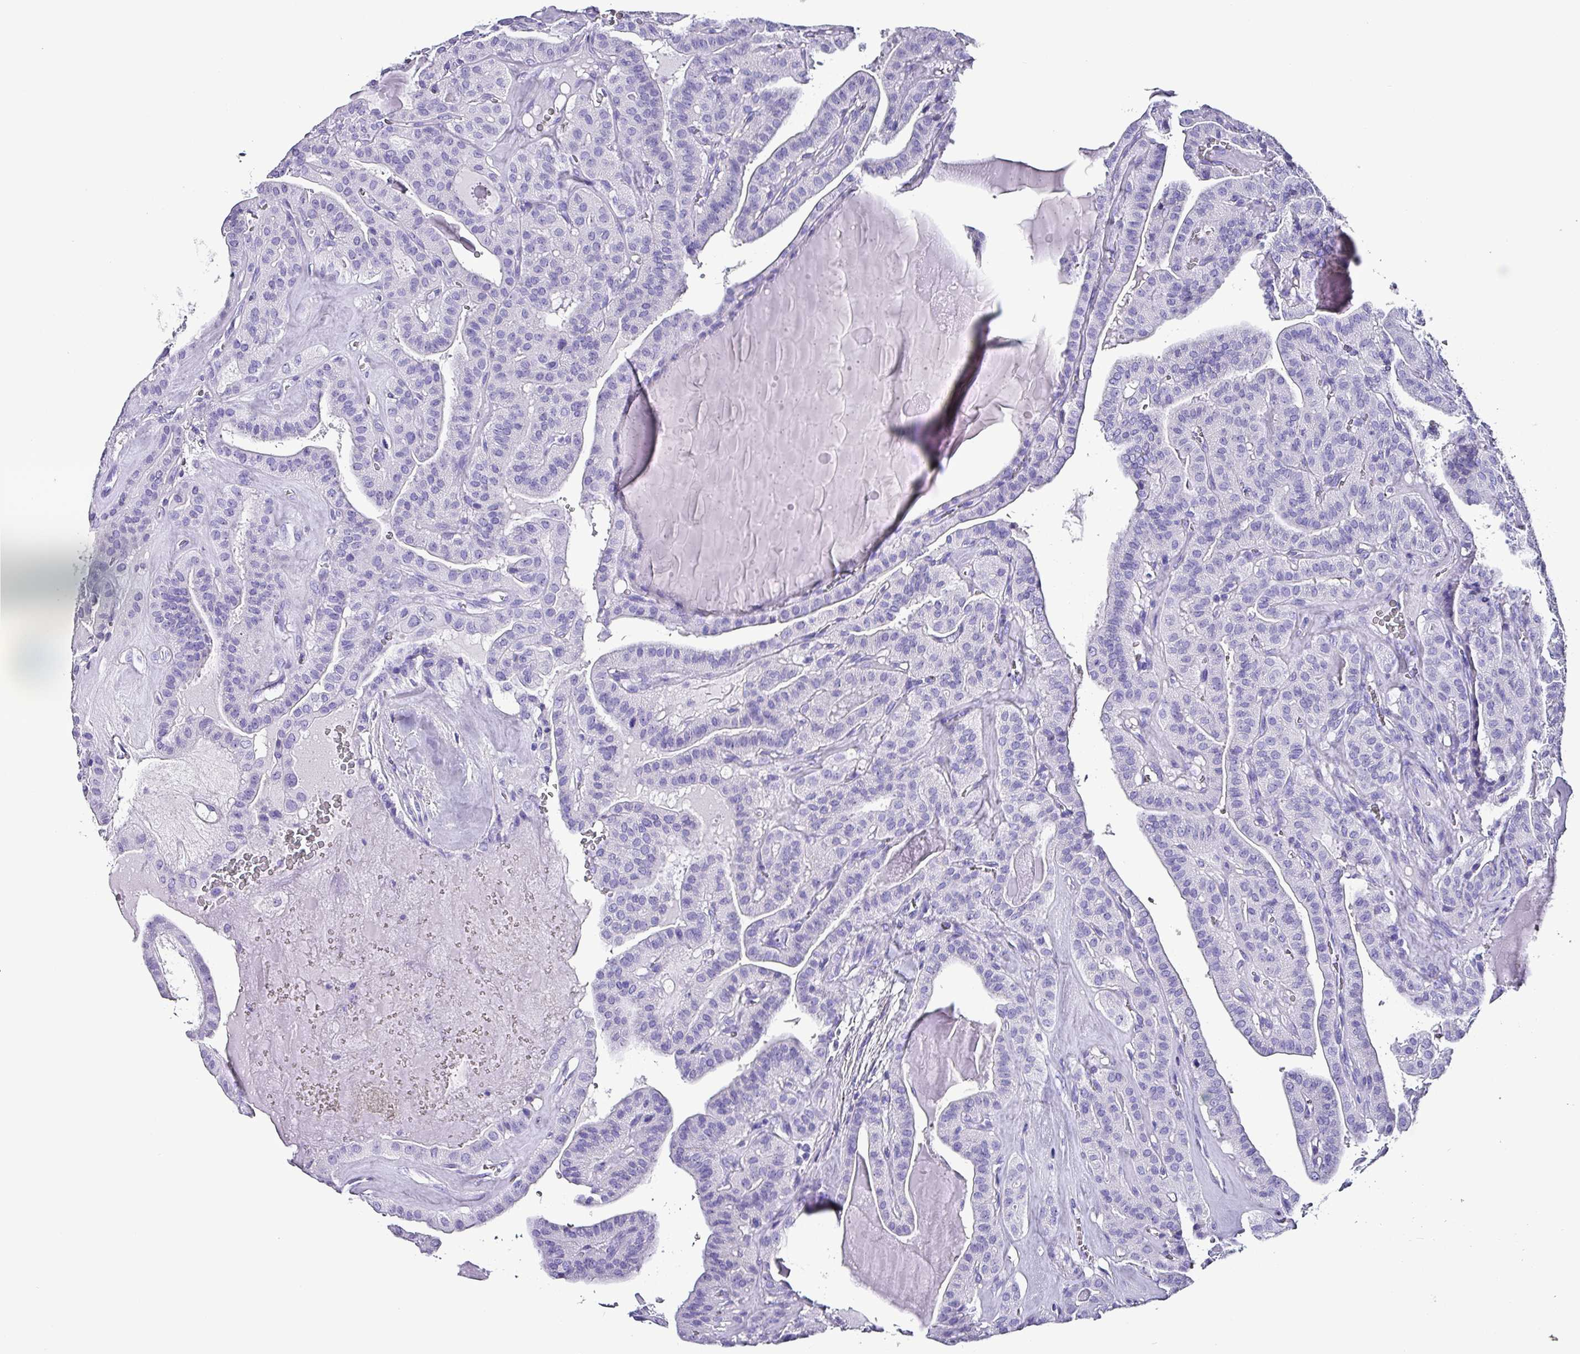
{"staining": {"intensity": "negative", "quantity": "none", "location": "none"}, "tissue": "thyroid cancer", "cell_type": "Tumor cells", "image_type": "cancer", "snomed": [{"axis": "morphology", "description": "Papillary adenocarcinoma, NOS"}, {"axis": "topography", "description": "Thyroid gland"}], "caption": "A high-resolution histopathology image shows immunohistochemistry (IHC) staining of papillary adenocarcinoma (thyroid), which exhibits no significant staining in tumor cells.", "gene": "KRT6C", "patient": {"sex": "male", "age": 52}}